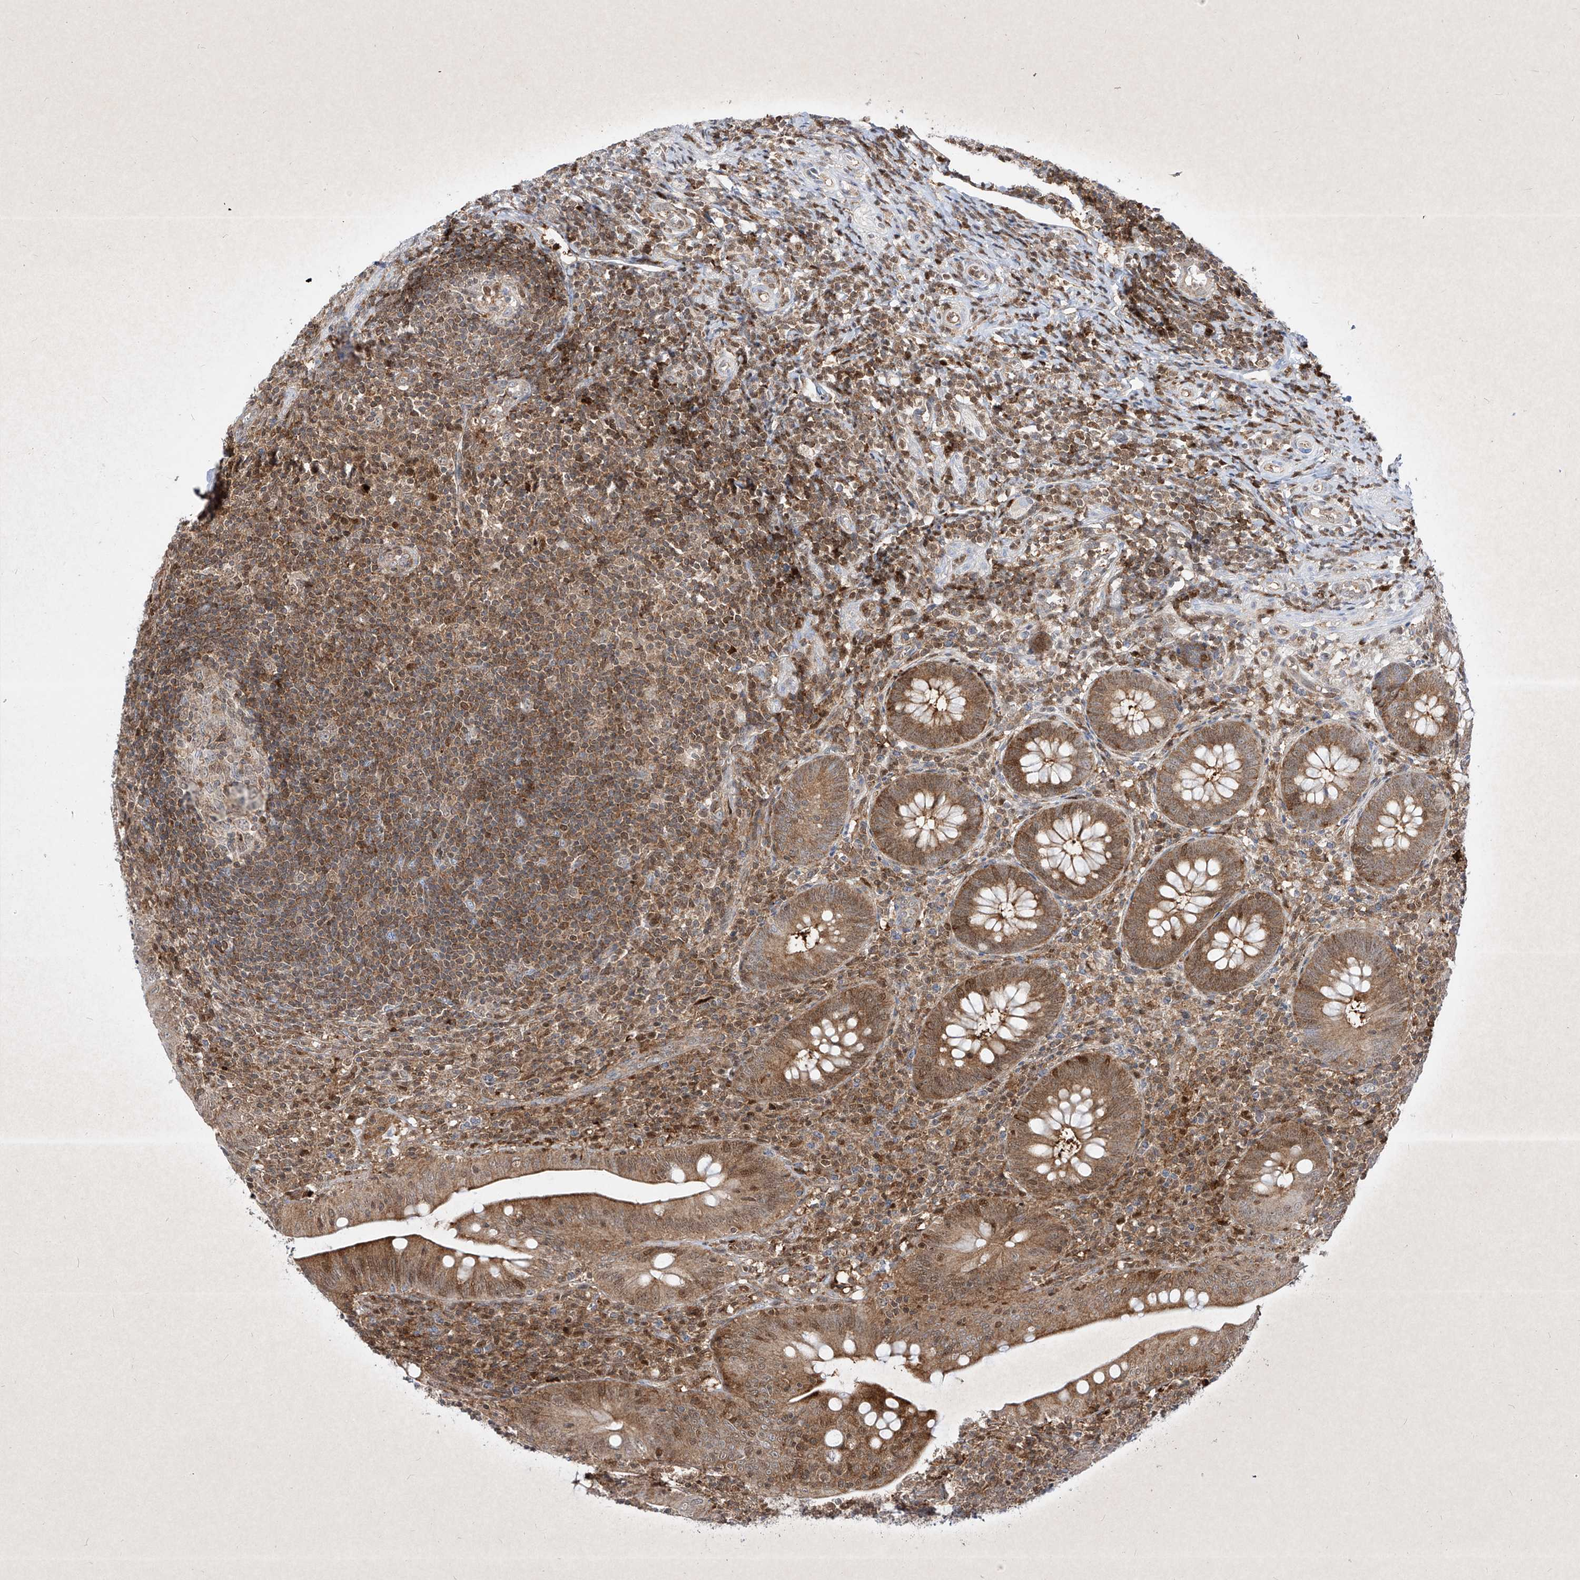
{"staining": {"intensity": "moderate", "quantity": "25%-75%", "location": "cytoplasmic/membranous,nuclear"}, "tissue": "appendix", "cell_type": "Glandular cells", "image_type": "normal", "snomed": [{"axis": "morphology", "description": "Normal tissue, NOS"}, {"axis": "topography", "description": "Appendix"}], "caption": "Immunohistochemical staining of normal human appendix demonstrates medium levels of moderate cytoplasmic/membranous,nuclear staining in about 25%-75% of glandular cells. (brown staining indicates protein expression, while blue staining denotes nuclei).", "gene": "PSMB10", "patient": {"sex": "male", "age": 14}}